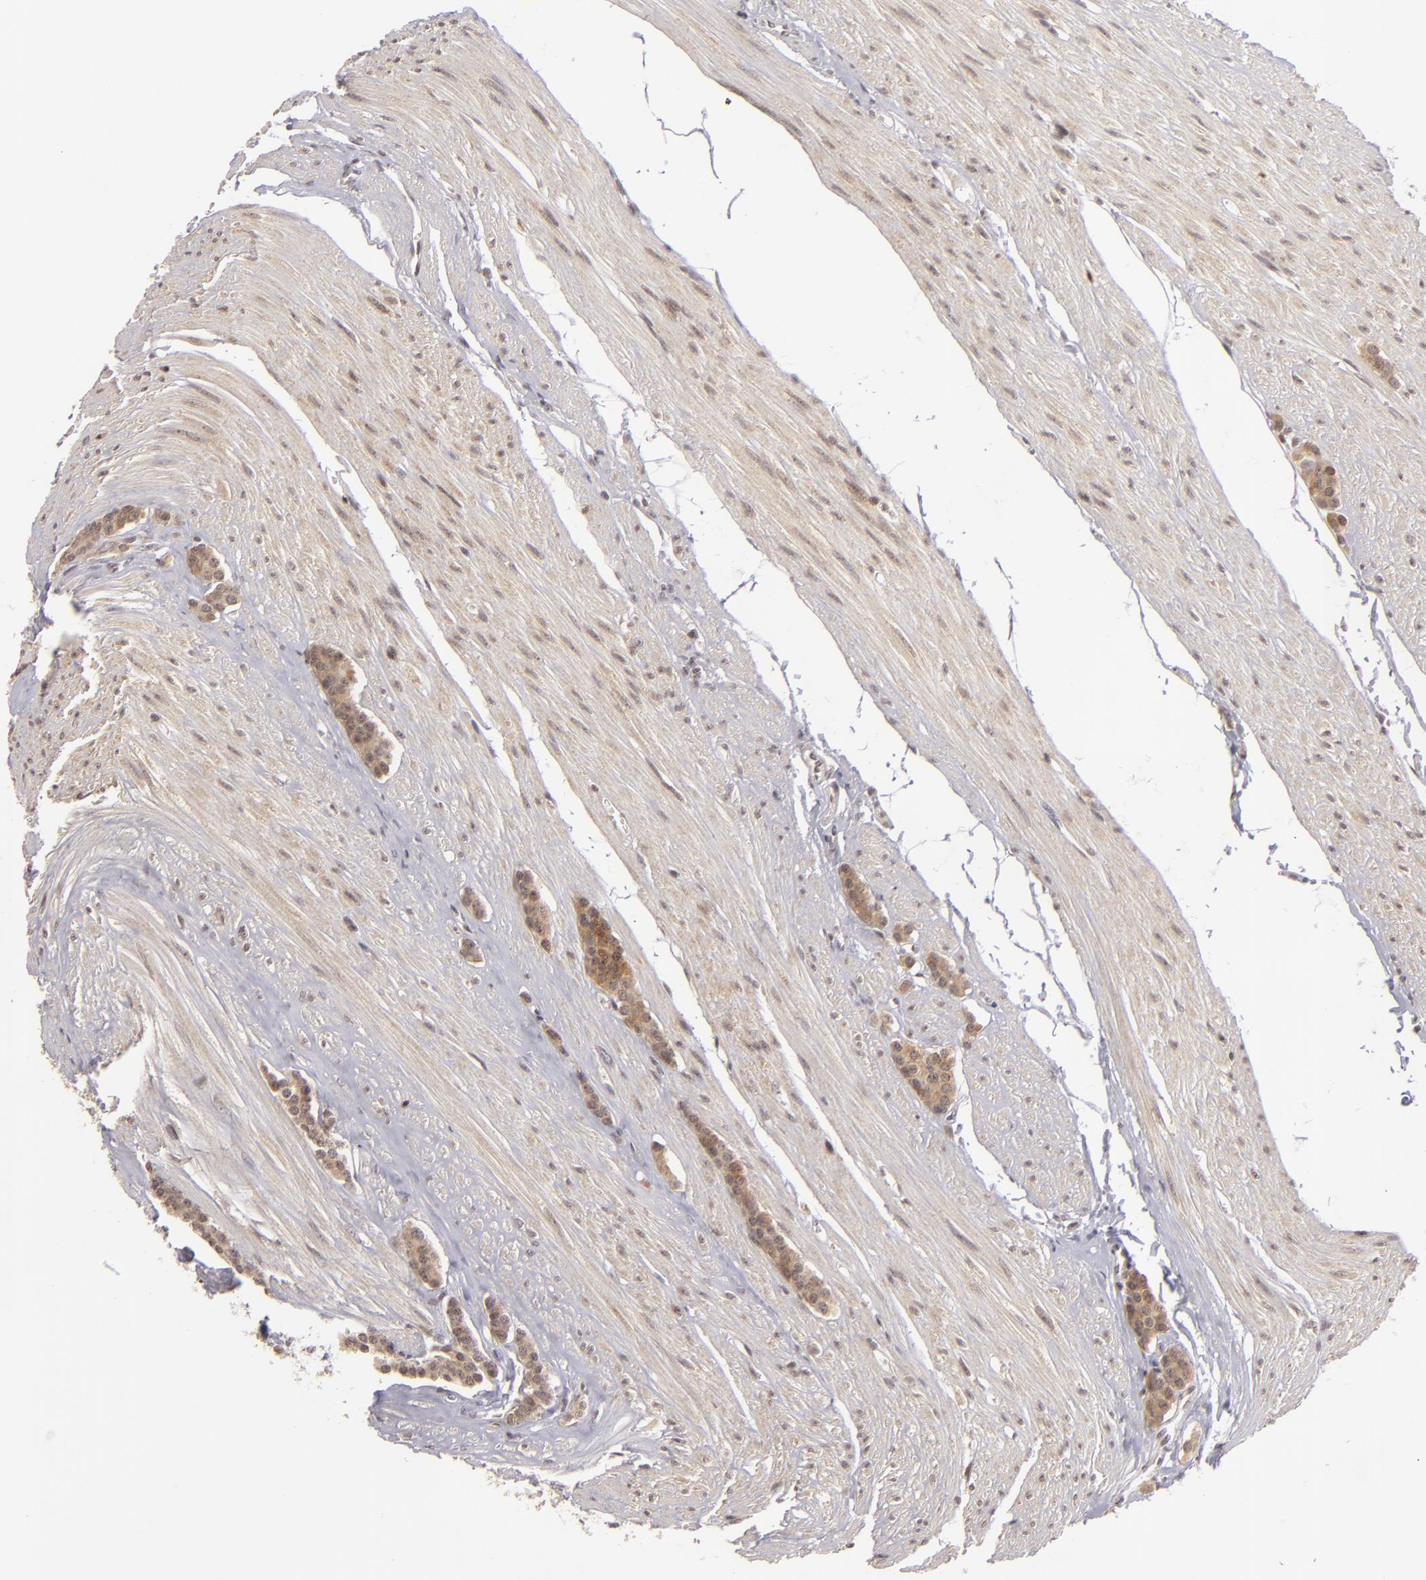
{"staining": {"intensity": "weak", "quantity": ">75%", "location": "cytoplasmic/membranous"}, "tissue": "carcinoid", "cell_type": "Tumor cells", "image_type": "cancer", "snomed": [{"axis": "morphology", "description": "Carcinoid, malignant, NOS"}, {"axis": "topography", "description": "Small intestine"}], "caption": "An immunohistochemistry (IHC) micrograph of tumor tissue is shown. Protein staining in brown highlights weak cytoplasmic/membranous positivity in carcinoid (malignant) within tumor cells.", "gene": "AKAP6", "patient": {"sex": "male", "age": 60}}